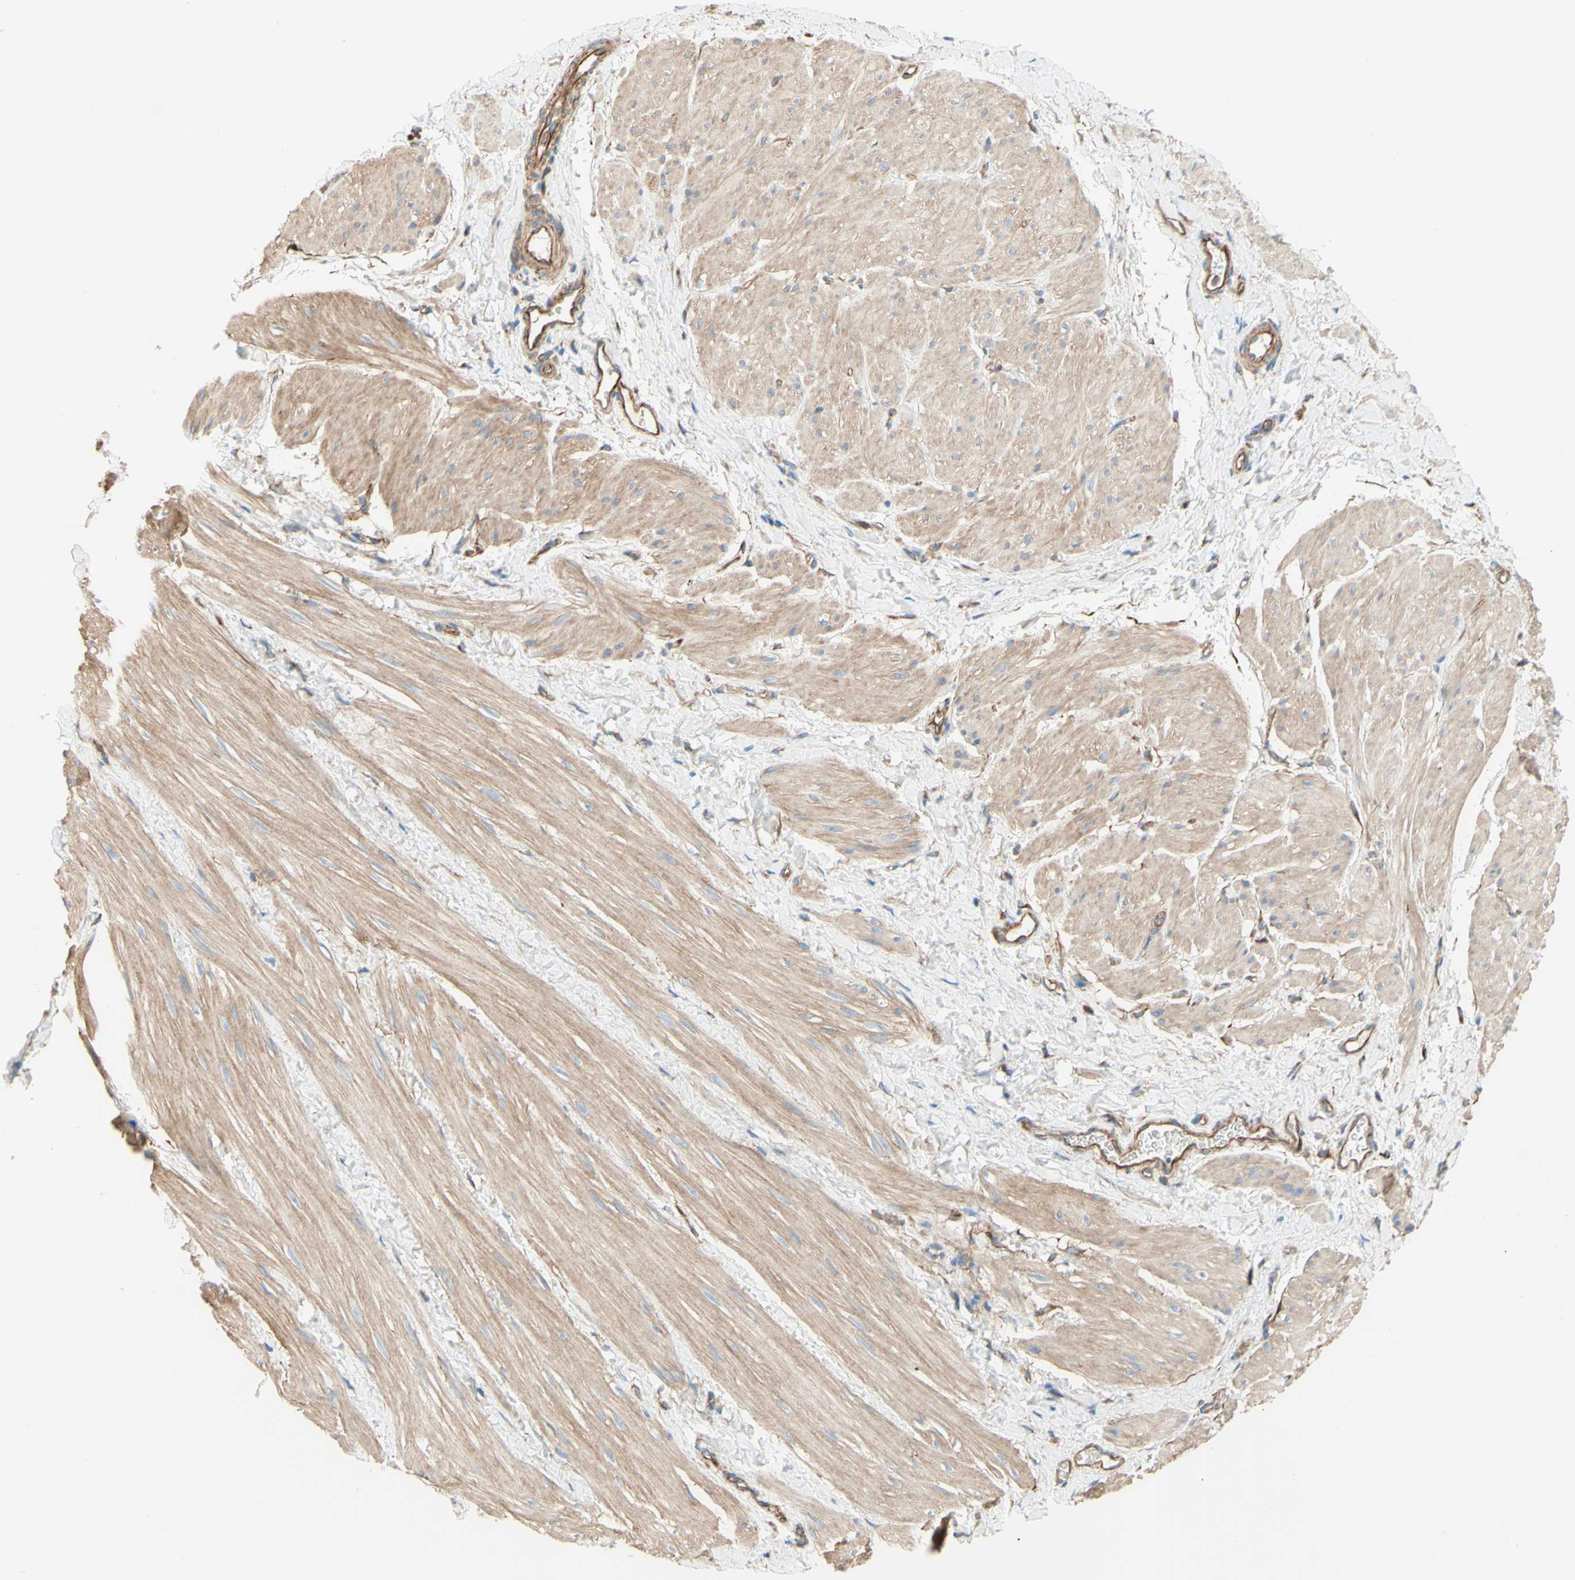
{"staining": {"intensity": "moderate", "quantity": "25%-75%", "location": "cytoplasmic/membranous"}, "tissue": "smooth muscle", "cell_type": "Smooth muscle cells", "image_type": "normal", "snomed": [{"axis": "morphology", "description": "Normal tissue, NOS"}, {"axis": "topography", "description": "Smooth muscle"}], "caption": "DAB immunohistochemical staining of unremarkable smooth muscle displays moderate cytoplasmic/membranous protein positivity in approximately 25%-75% of smooth muscle cells.", "gene": "ENDOD1", "patient": {"sex": "male", "age": 16}}